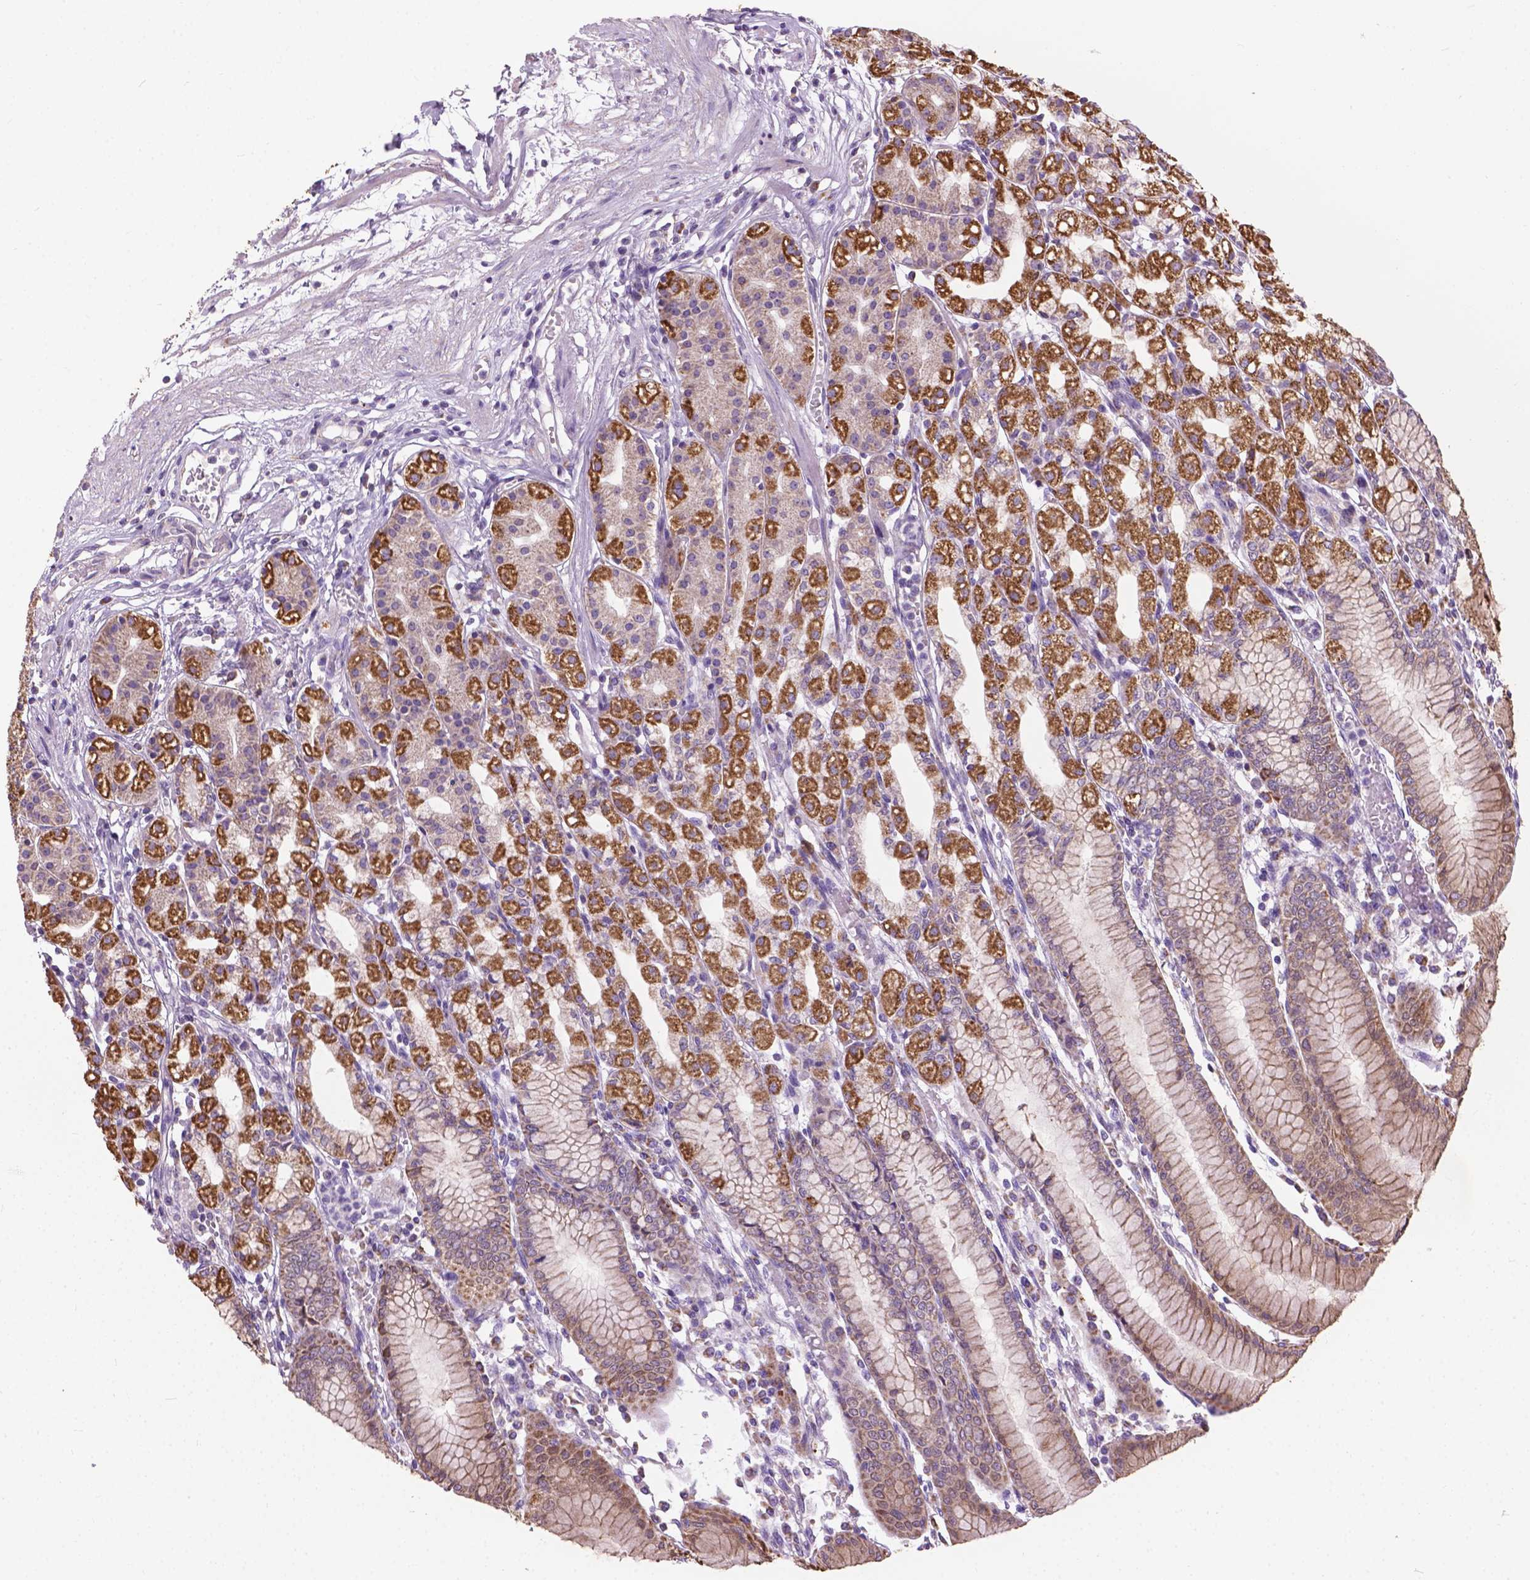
{"staining": {"intensity": "moderate", "quantity": "25%-75%", "location": "cytoplasmic/membranous"}, "tissue": "stomach", "cell_type": "Glandular cells", "image_type": "normal", "snomed": [{"axis": "morphology", "description": "Normal tissue, NOS"}, {"axis": "topography", "description": "Skeletal muscle"}, {"axis": "topography", "description": "Stomach"}], "caption": "Protein analysis of benign stomach exhibits moderate cytoplasmic/membranous staining in about 25%-75% of glandular cells.", "gene": "VDAC1", "patient": {"sex": "female", "age": 57}}